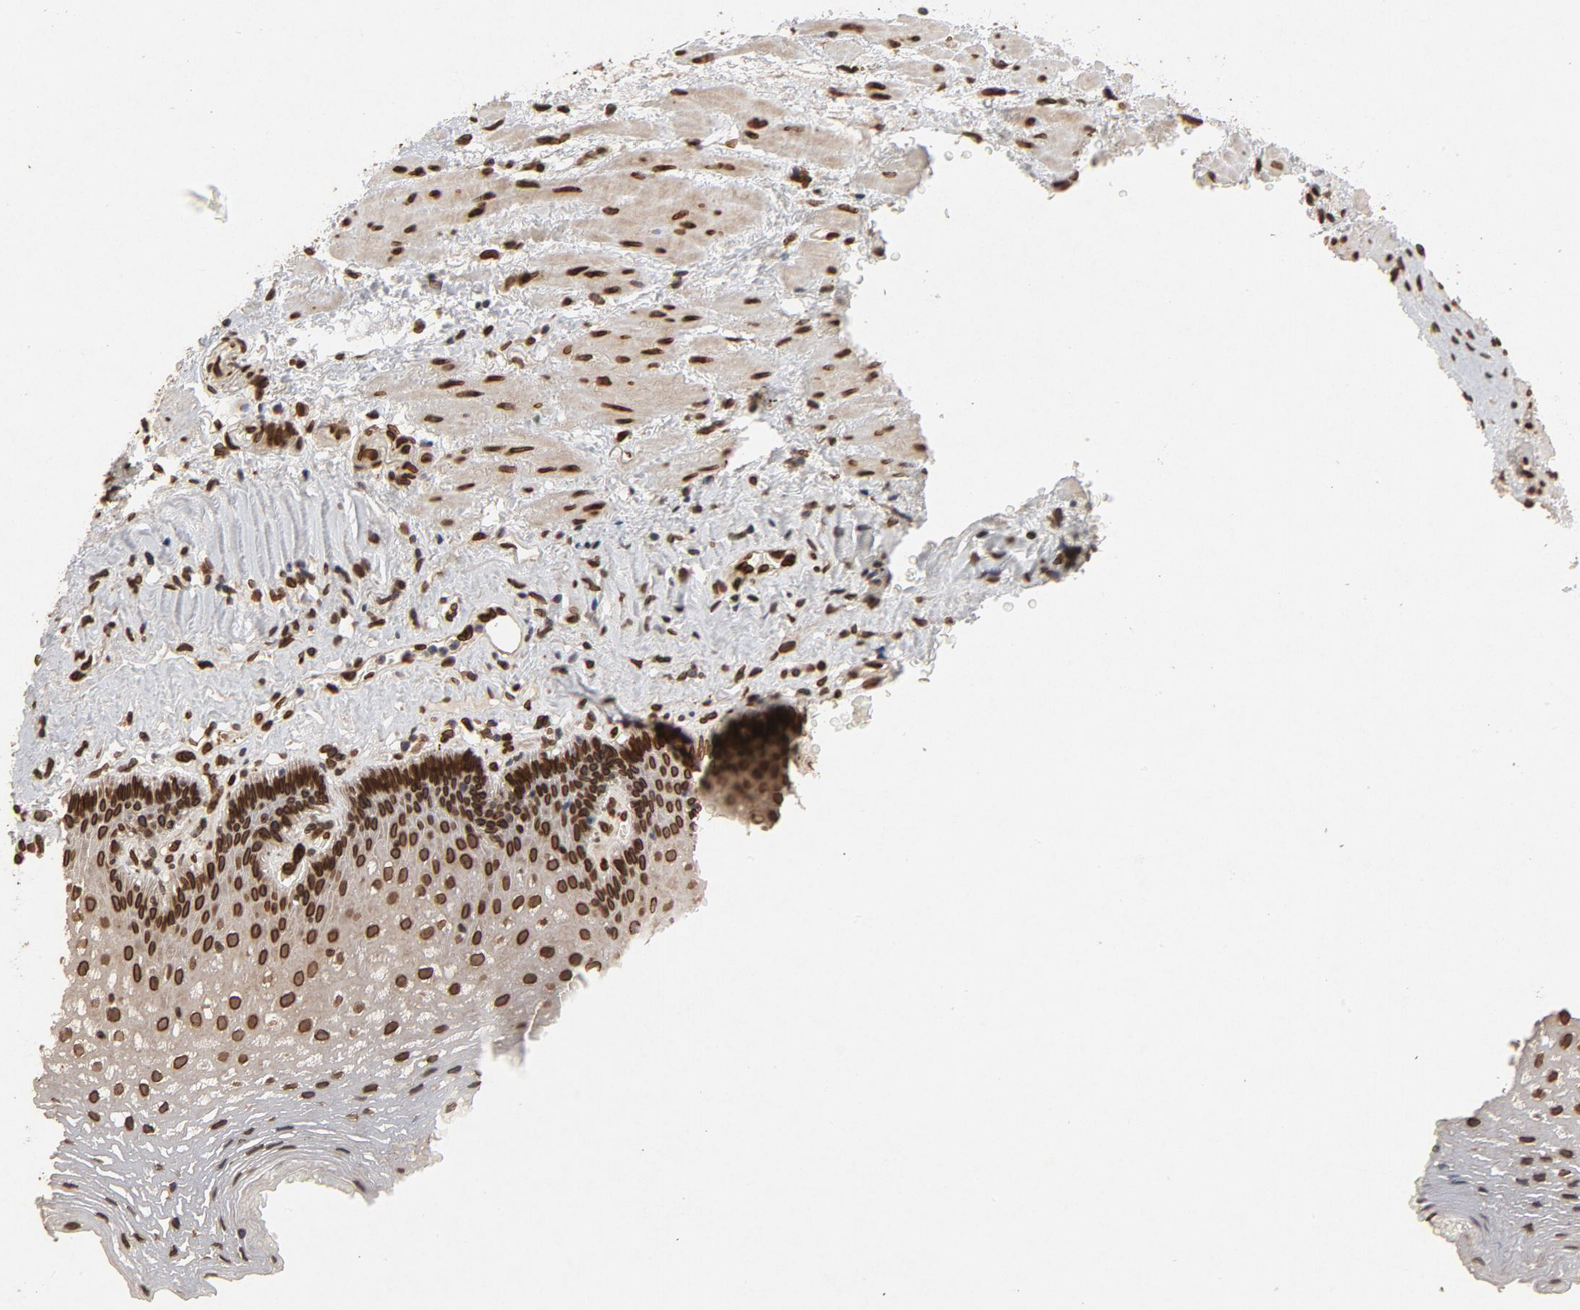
{"staining": {"intensity": "strong", "quantity": ">75%", "location": "cytoplasmic/membranous,nuclear"}, "tissue": "esophagus", "cell_type": "Squamous epithelial cells", "image_type": "normal", "snomed": [{"axis": "morphology", "description": "Normal tissue, NOS"}, {"axis": "topography", "description": "Esophagus"}], "caption": "DAB immunohistochemical staining of unremarkable esophagus shows strong cytoplasmic/membranous,nuclear protein positivity in about >75% of squamous epithelial cells. The staining was performed using DAB (3,3'-diaminobenzidine) to visualize the protein expression in brown, while the nuclei were stained in blue with hematoxylin (Magnification: 20x).", "gene": "LMNA", "patient": {"sex": "female", "age": 70}}